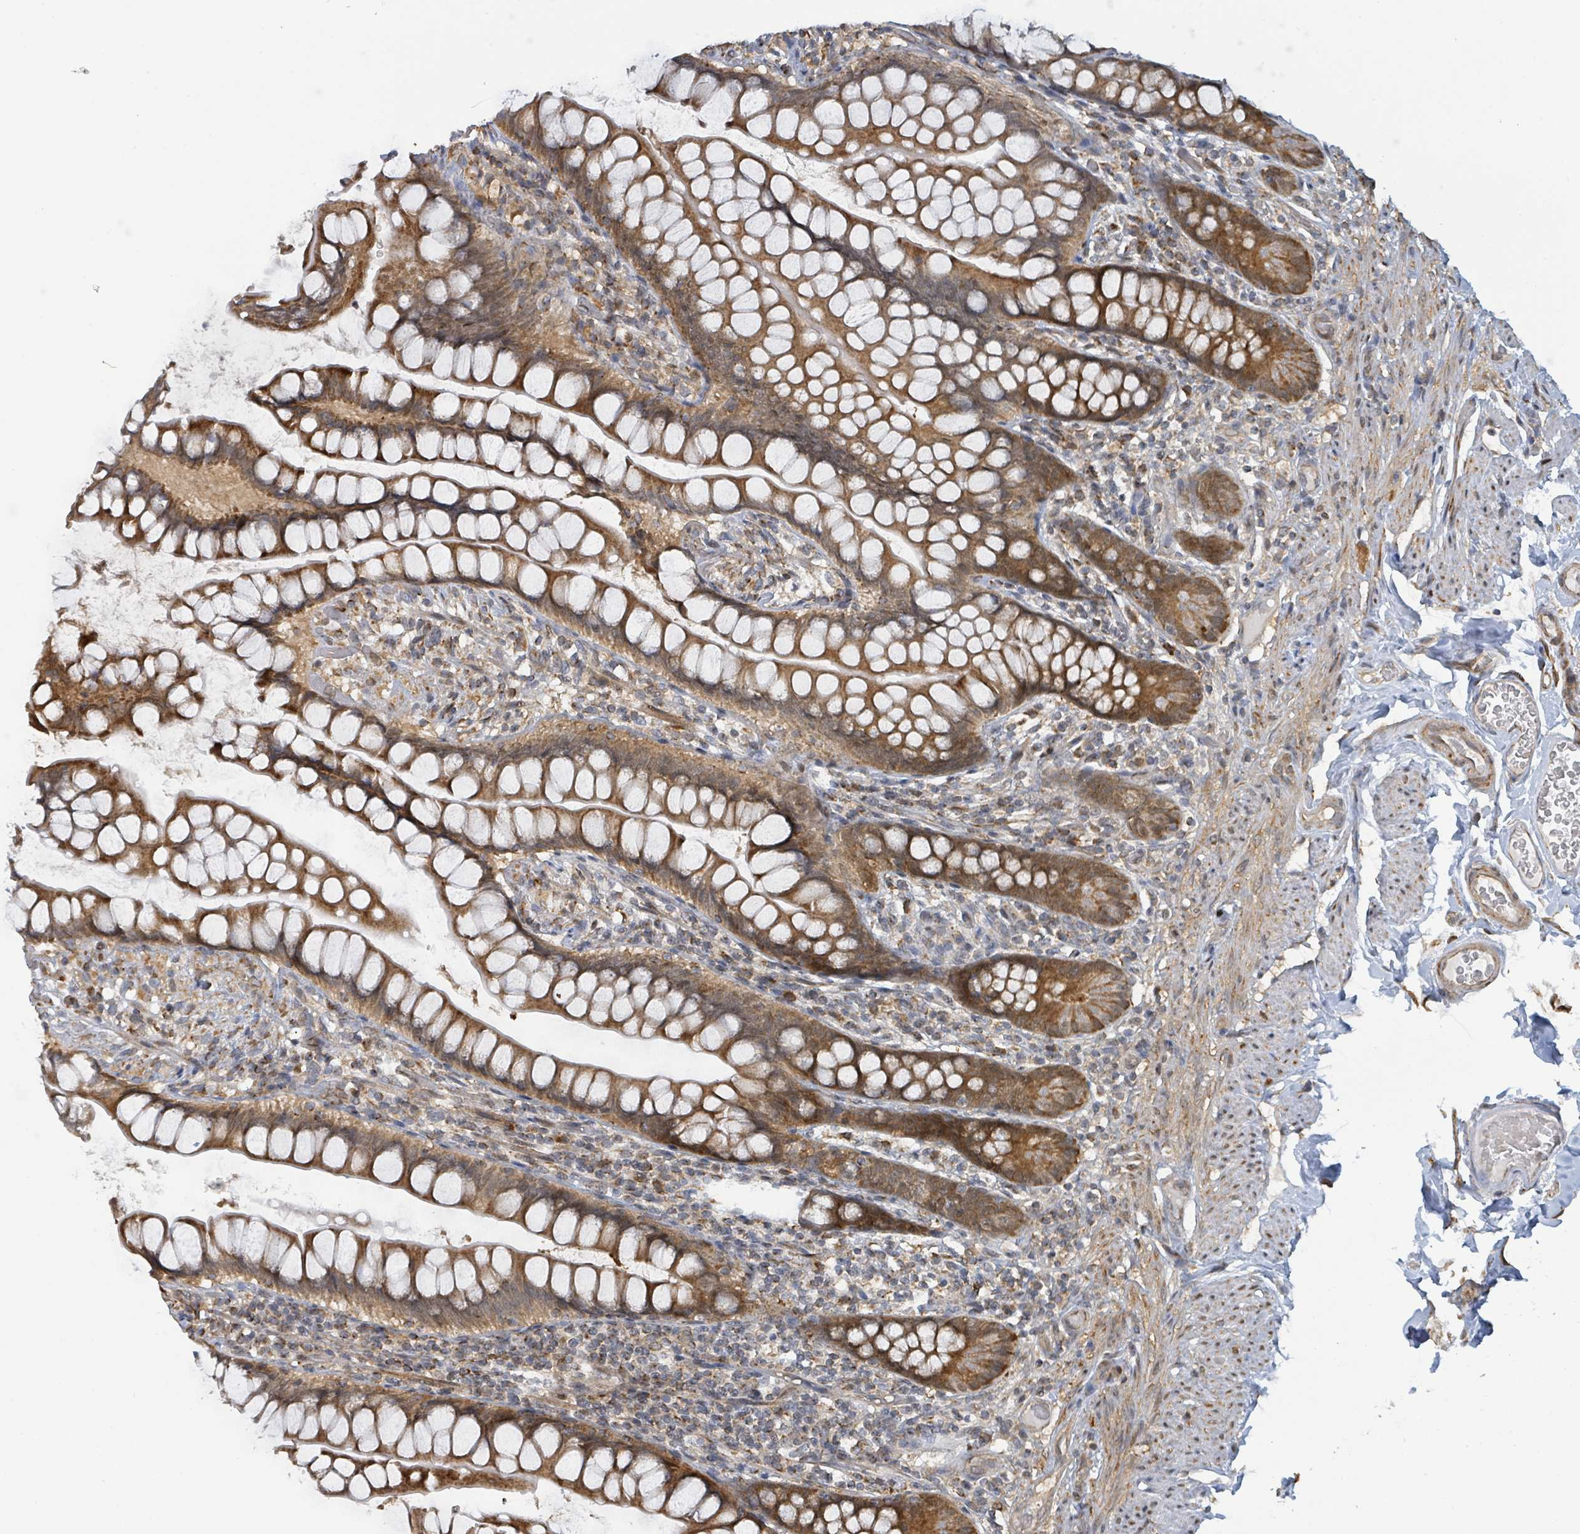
{"staining": {"intensity": "moderate", "quantity": ">75%", "location": "cytoplasmic/membranous"}, "tissue": "small intestine", "cell_type": "Glandular cells", "image_type": "normal", "snomed": [{"axis": "morphology", "description": "Normal tissue, NOS"}, {"axis": "topography", "description": "Small intestine"}], "caption": "This image displays immunohistochemistry staining of normal small intestine, with medium moderate cytoplasmic/membranous expression in about >75% of glandular cells.", "gene": "PSMB7", "patient": {"sex": "male", "age": 70}}